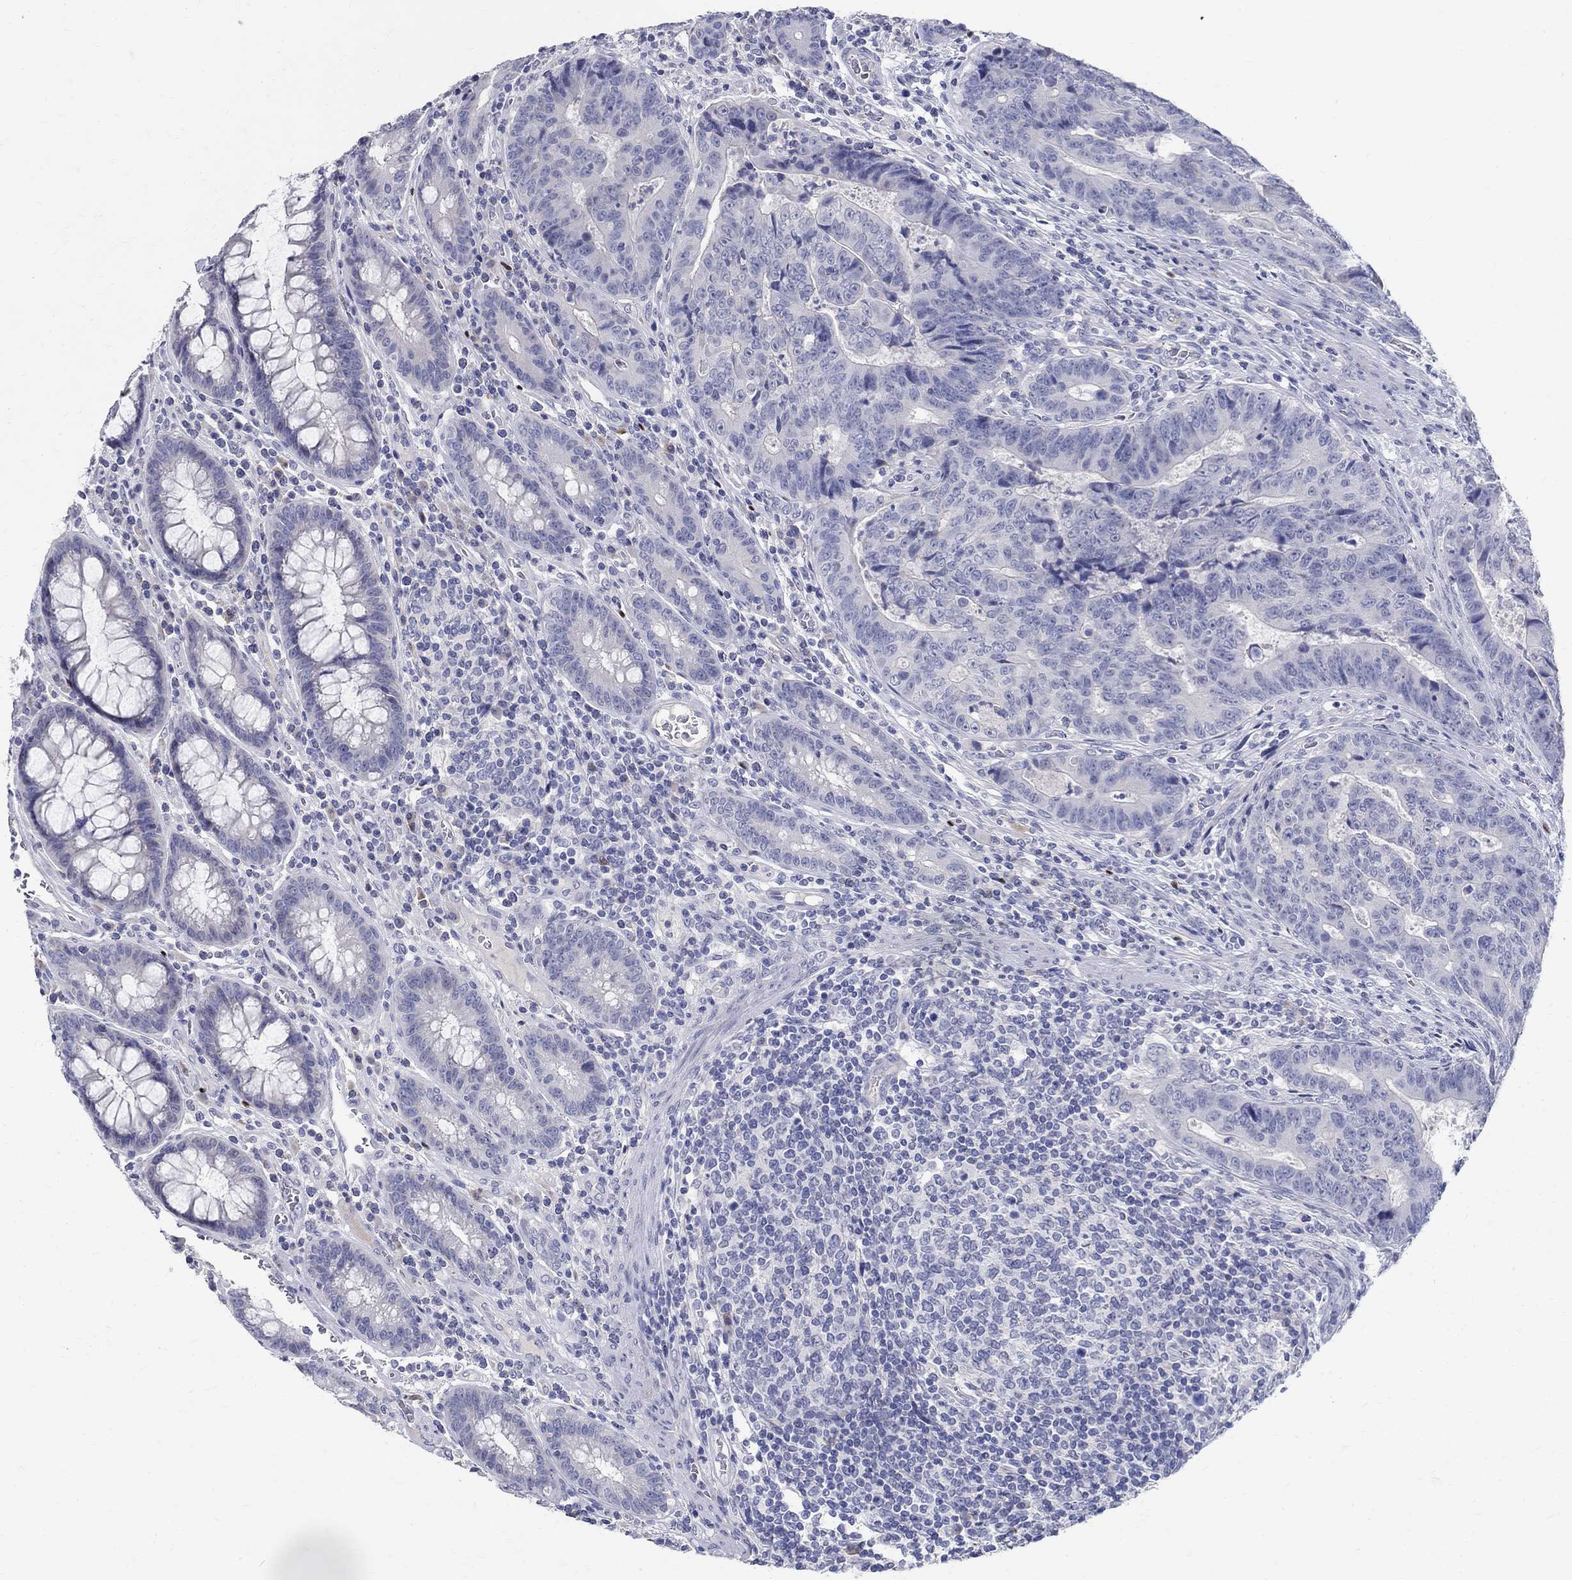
{"staining": {"intensity": "negative", "quantity": "none", "location": "none"}, "tissue": "colorectal cancer", "cell_type": "Tumor cells", "image_type": "cancer", "snomed": [{"axis": "morphology", "description": "Adenocarcinoma, NOS"}, {"axis": "topography", "description": "Colon"}], "caption": "Immunohistochemical staining of human colorectal adenocarcinoma exhibits no significant expression in tumor cells.", "gene": "SOX2", "patient": {"sex": "female", "age": 48}}